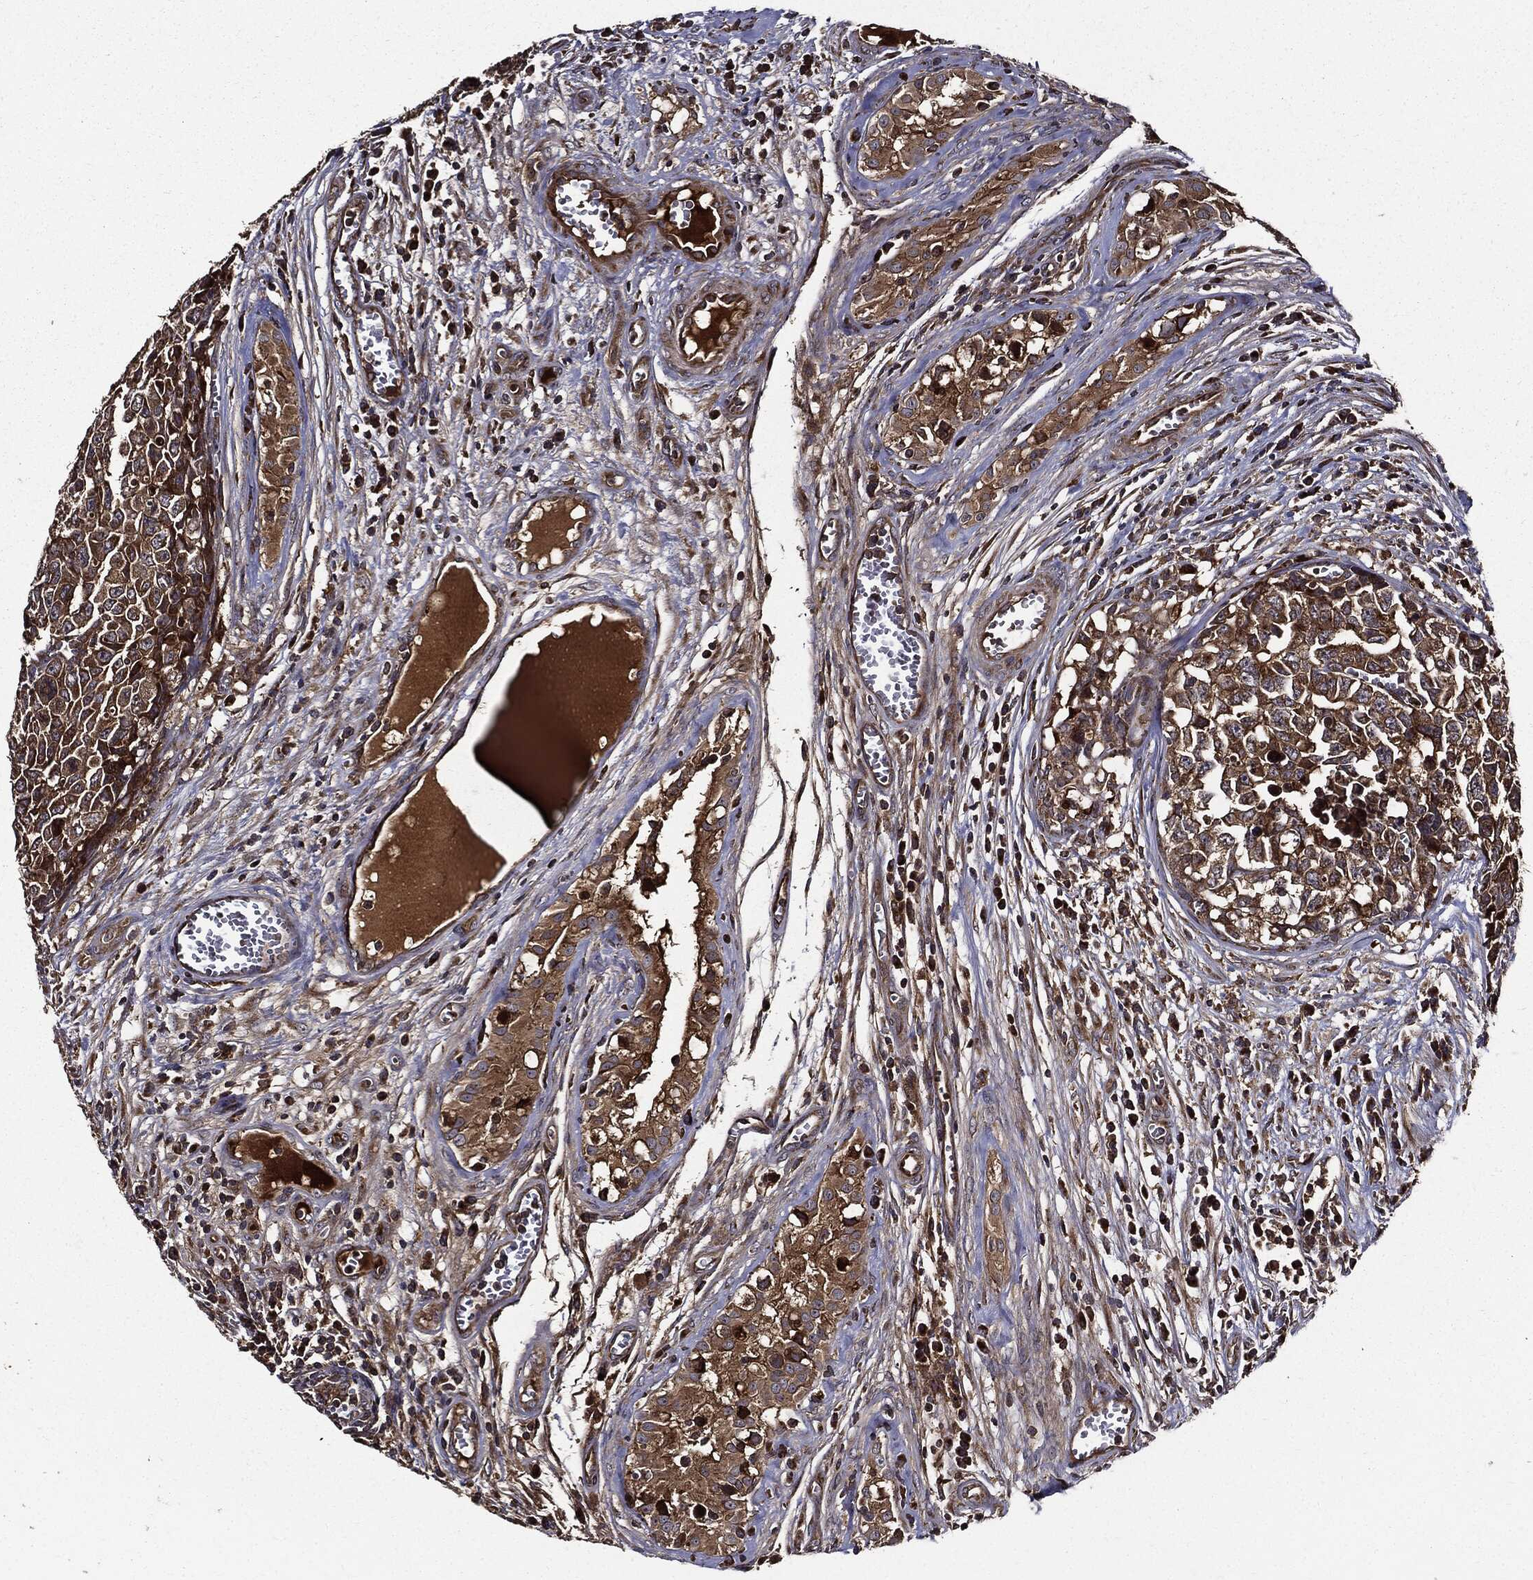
{"staining": {"intensity": "moderate", "quantity": ">75%", "location": "cytoplasmic/membranous"}, "tissue": "testis cancer", "cell_type": "Tumor cells", "image_type": "cancer", "snomed": [{"axis": "morphology", "description": "Carcinoma, Embryonal, NOS"}, {"axis": "topography", "description": "Testis"}], "caption": "Brown immunohistochemical staining in testis cancer shows moderate cytoplasmic/membranous positivity in approximately >75% of tumor cells. Nuclei are stained in blue.", "gene": "HTT", "patient": {"sex": "male", "age": 23}}